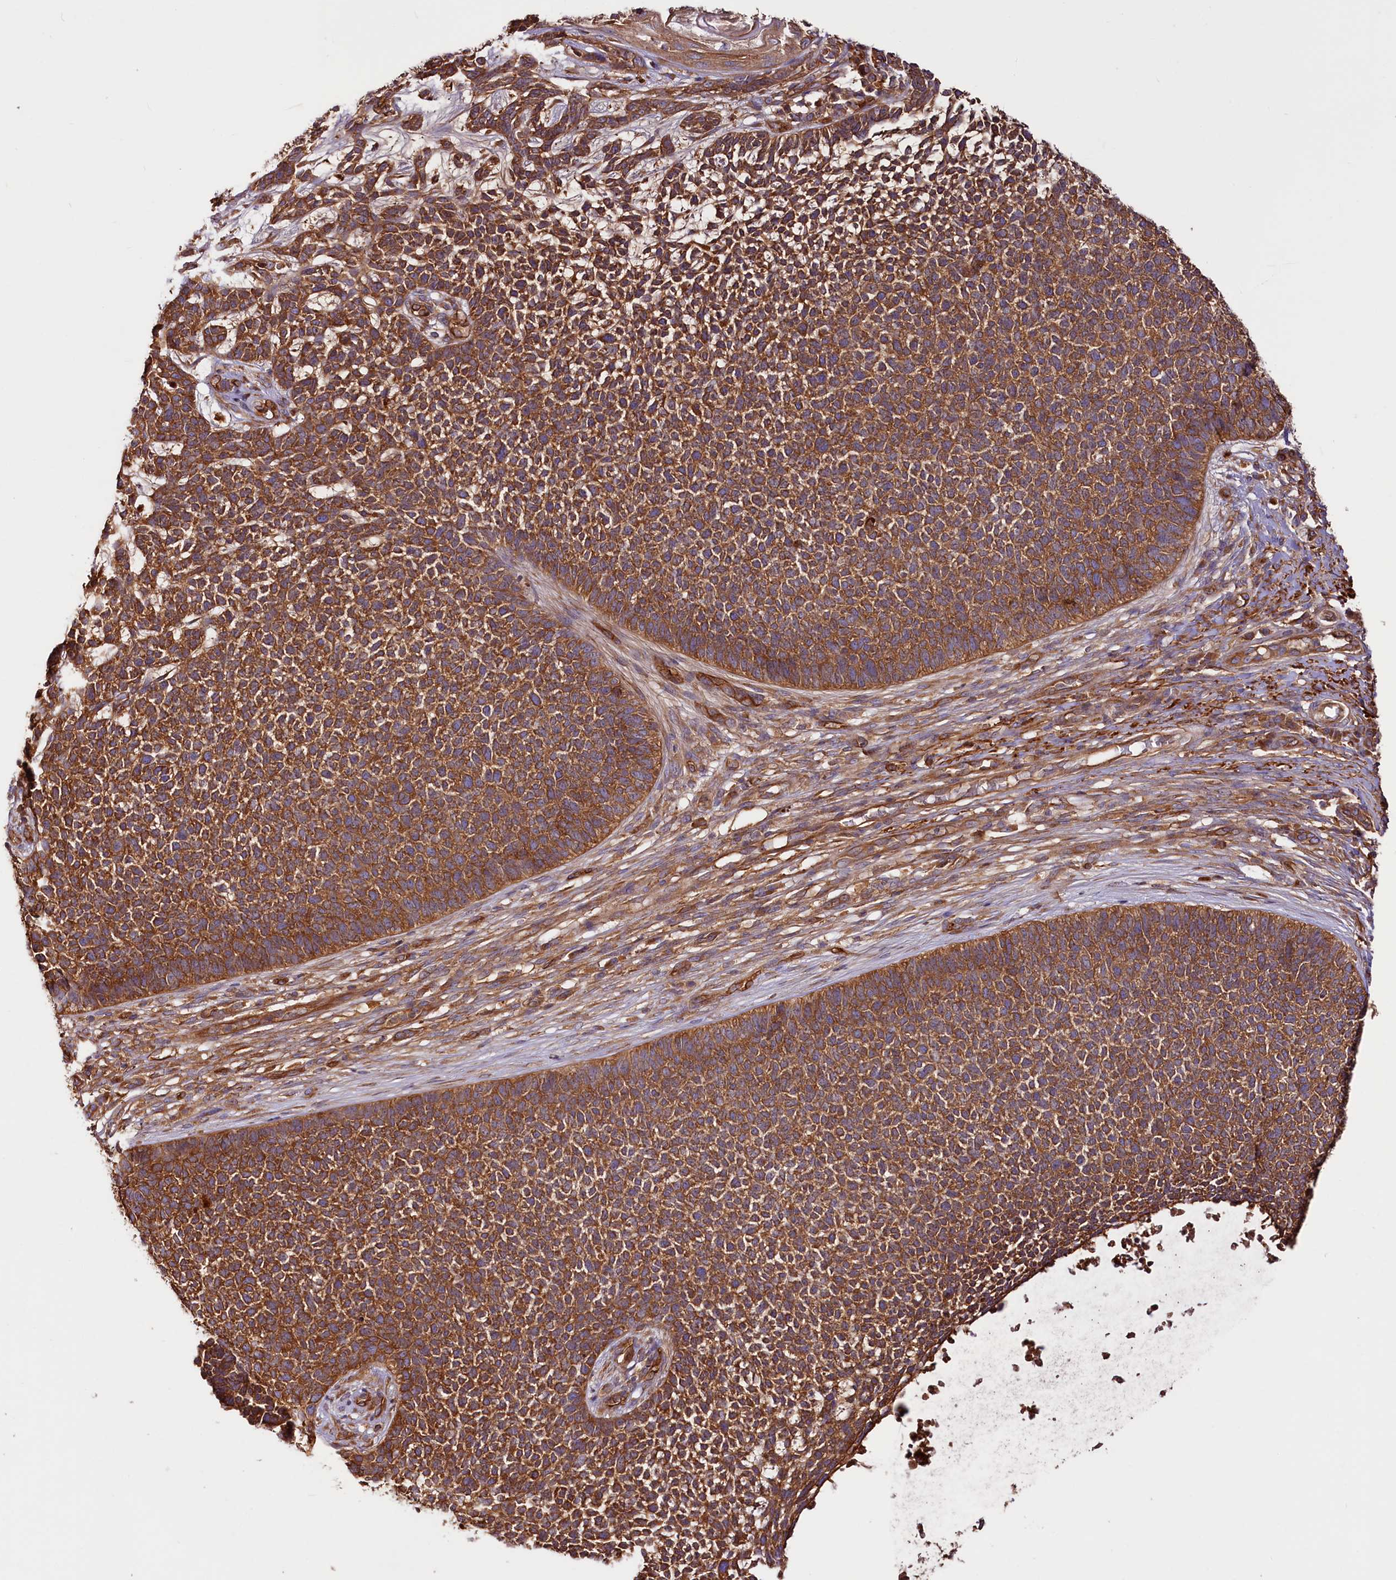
{"staining": {"intensity": "strong", "quantity": ">75%", "location": "cytoplasmic/membranous"}, "tissue": "skin cancer", "cell_type": "Tumor cells", "image_type": "cancer", "snomed": [{"axis": "morphology", "description": "Basal cell carcinoma"}, {"axis": "topography", "description": "Skin"}], "caption": "High-magnification brightfield microscopy of skin basal cell carcinoma stained with DAB (brown) and counterstained with hematoxylin (blue). tumor cells exhibit strong cytoplasmic/membranous staining is identified in about>75% of cells.", "gene": "CEP295", "patient": {"sex": "female", "age": 84}}